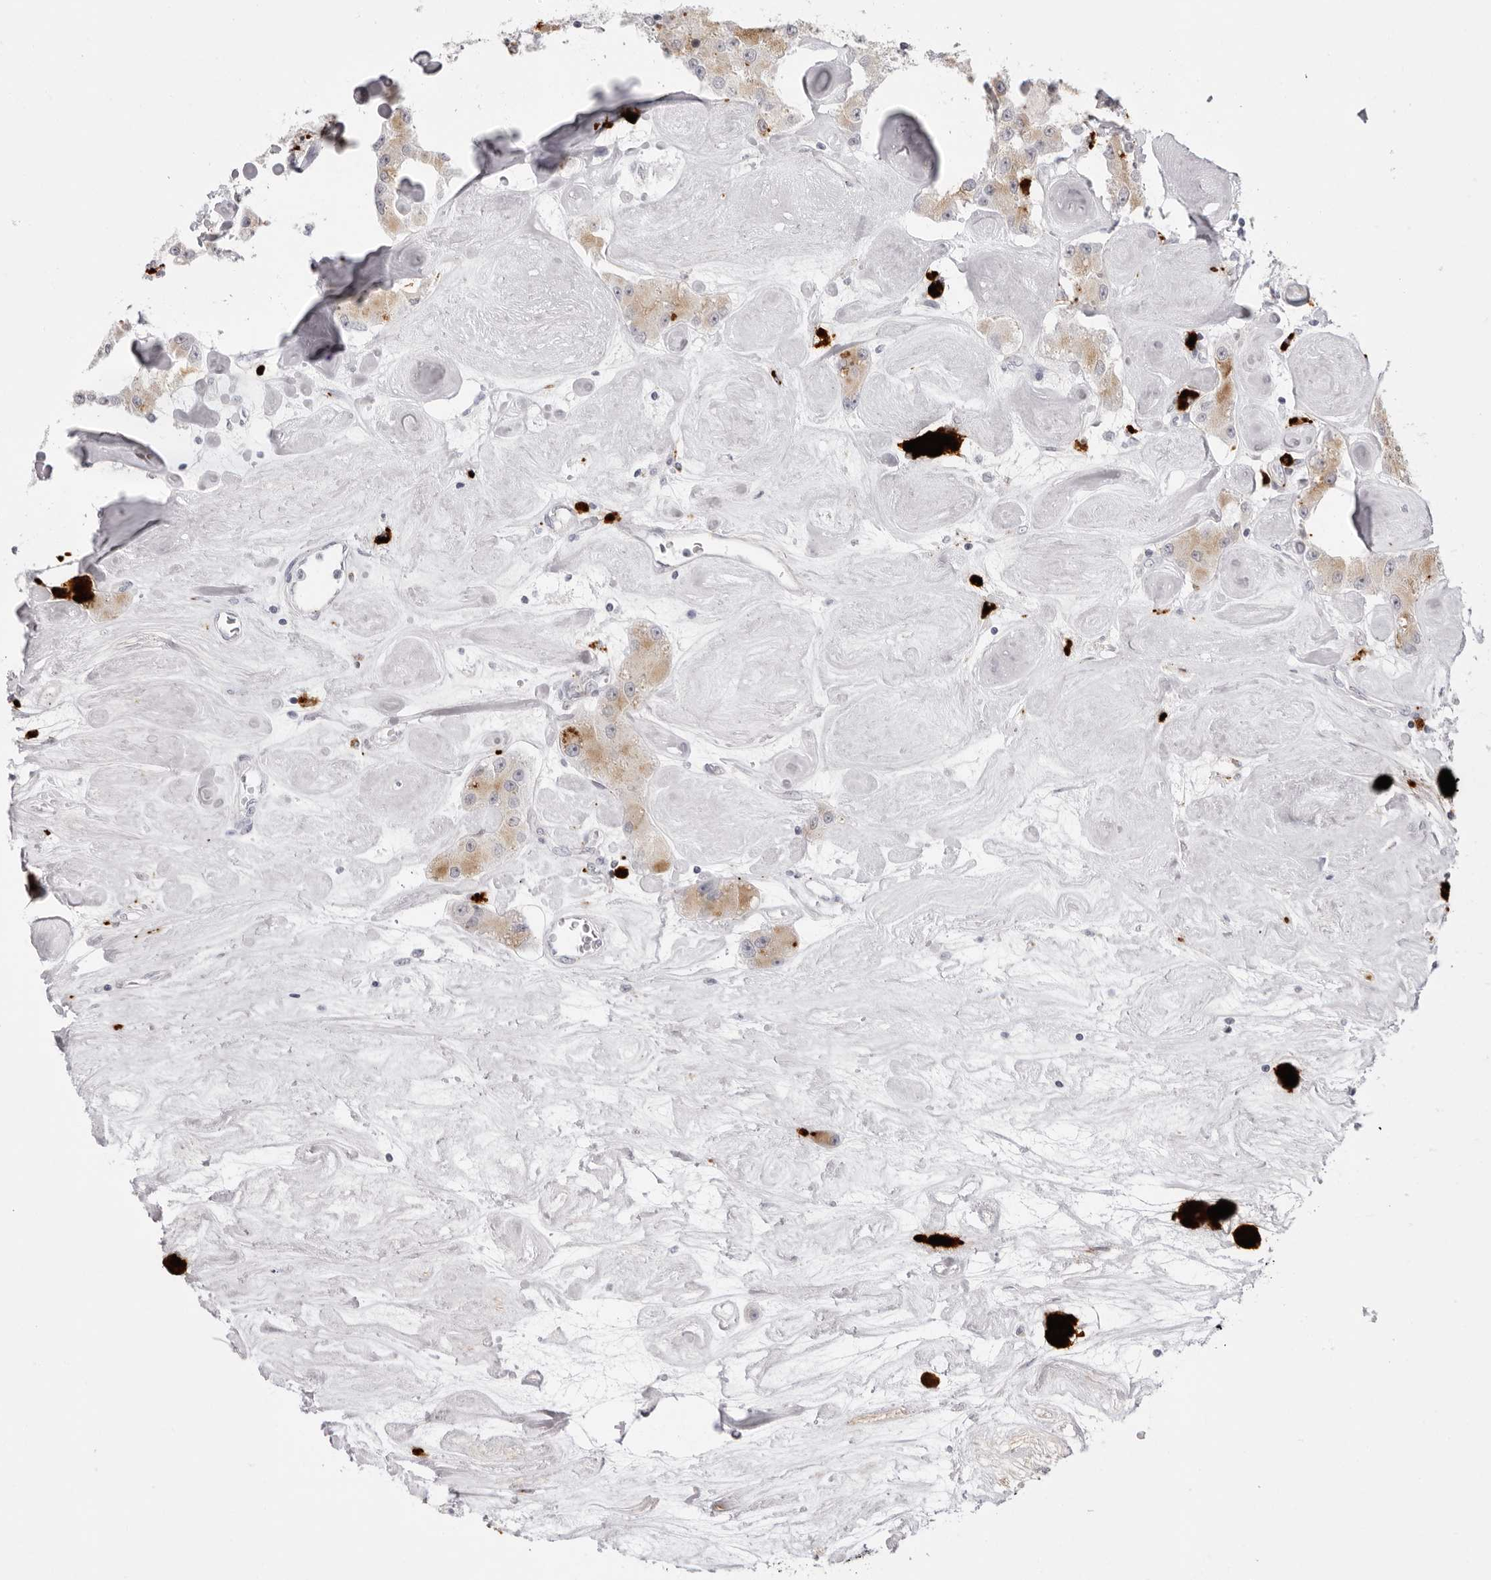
{"staining": {"intensity": "weak", "quantity": "25%-75%", "location": "cytoplasmic/membranous"}, "tissue": "carcinoid", "cell_type": "Tumor cells", "image_type": "cancer", "snomed": [{"axis": "morphology", "description": "Carcinoid, malignant, NOS"}, {"axis": "topography", "description": "Pancreas"}], "caption": "Carcinoid stained with a brown dye reveals weak cytoplasmic/membranous positive positivity in about 25%-75% of tumor cells.", "gene": "IL25", "patient": {"sex": "male", "age": 41}}